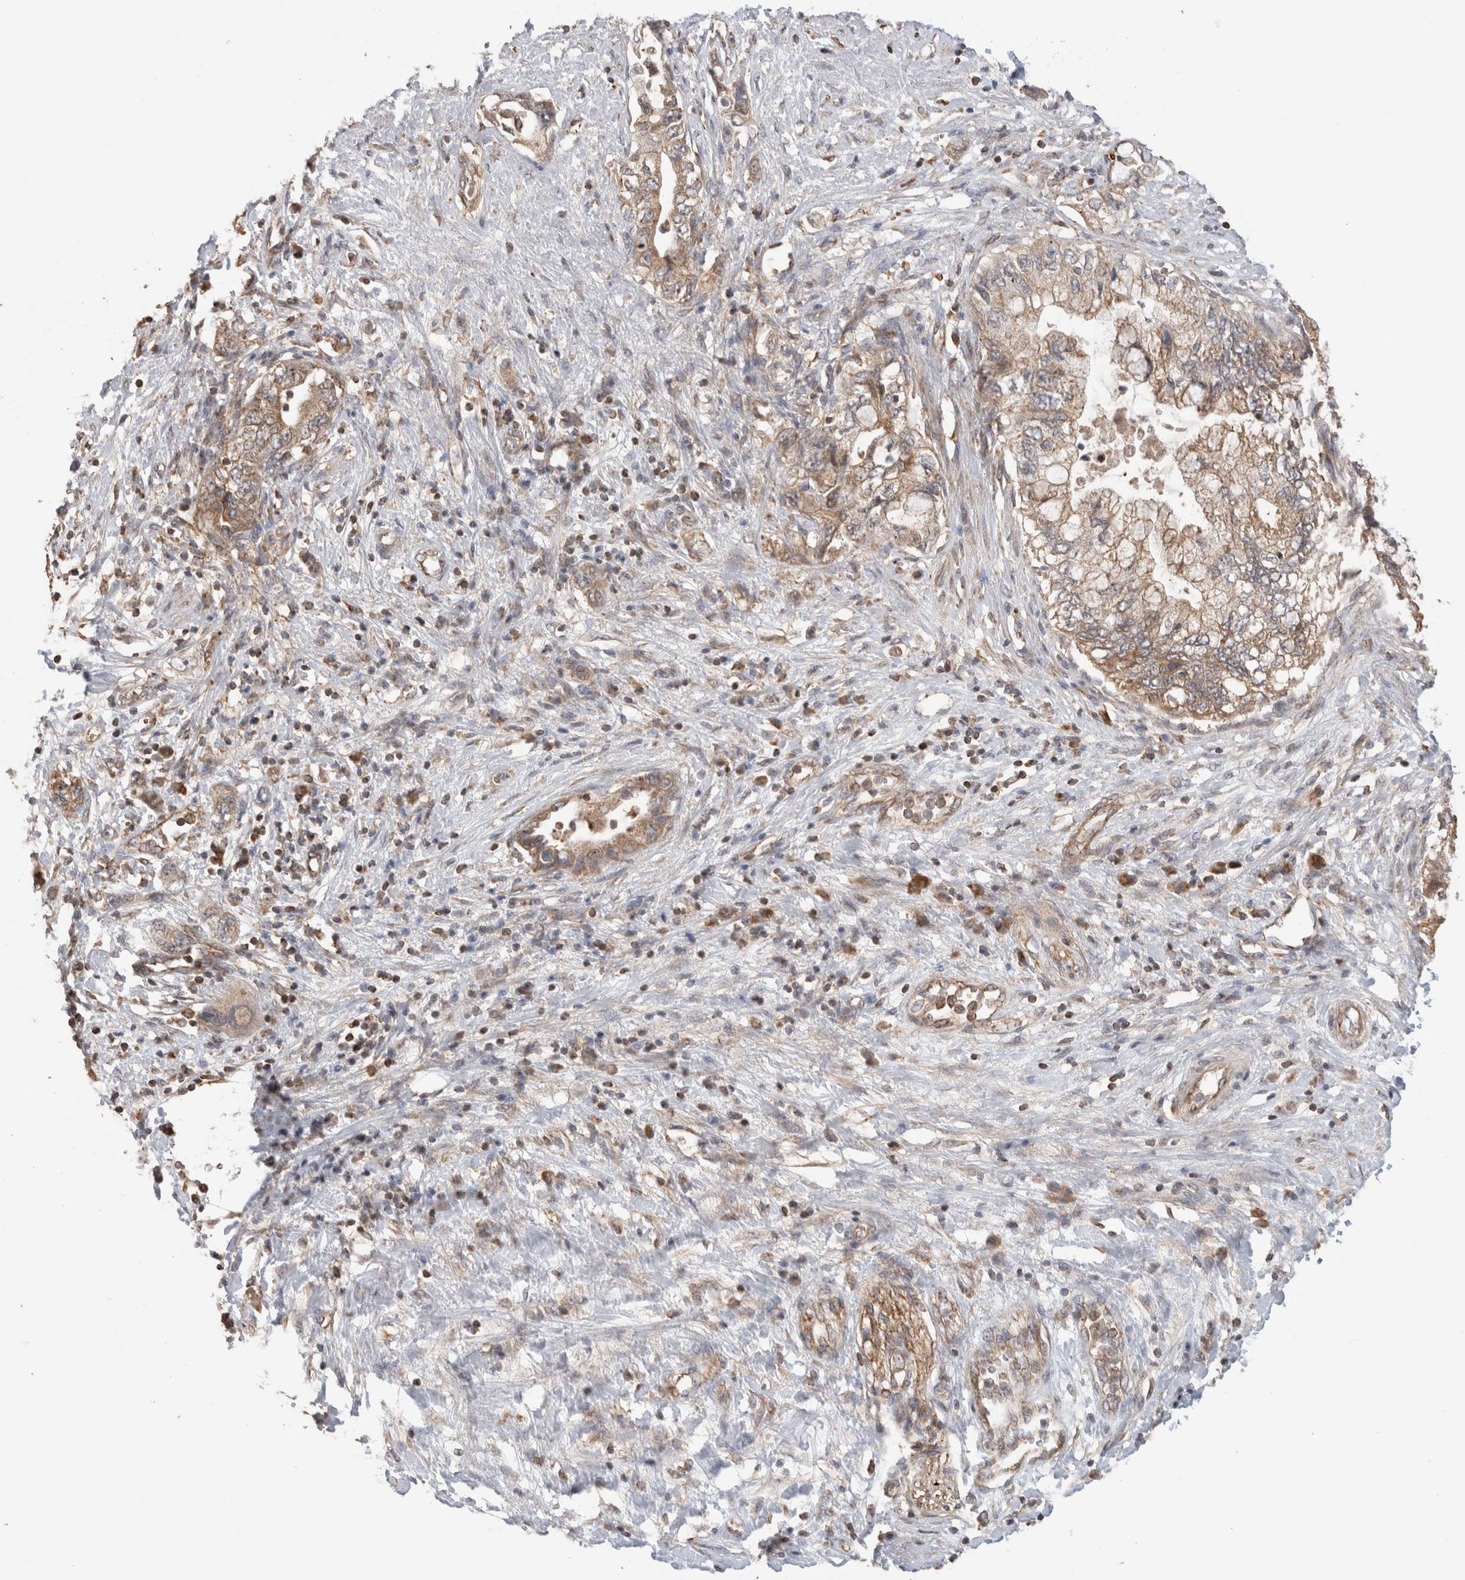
{"staining": {"intensity": "moderate", "quantity": ">75%", "location": "cytoplasmic/membranous"}, "tissue": "pancreatic cancer", "cell_type": "Tumor cells", "image_type": "cancer", "snomed": [{"axis": "morphology", "description": "Adenocarcinoma, NOS"}, {"axis": "topography", "description": "Pancreas"}], "caption": "About >75% of tumor cells in human pancreatic cancer (adenocarcinoma) demonstrate moderate cytoplasmic/membranous protein expression as visualized by brown immunohistochemical staining.", "gene": "IMMP2L", "patient": {"sex": "female", "age": 73}}